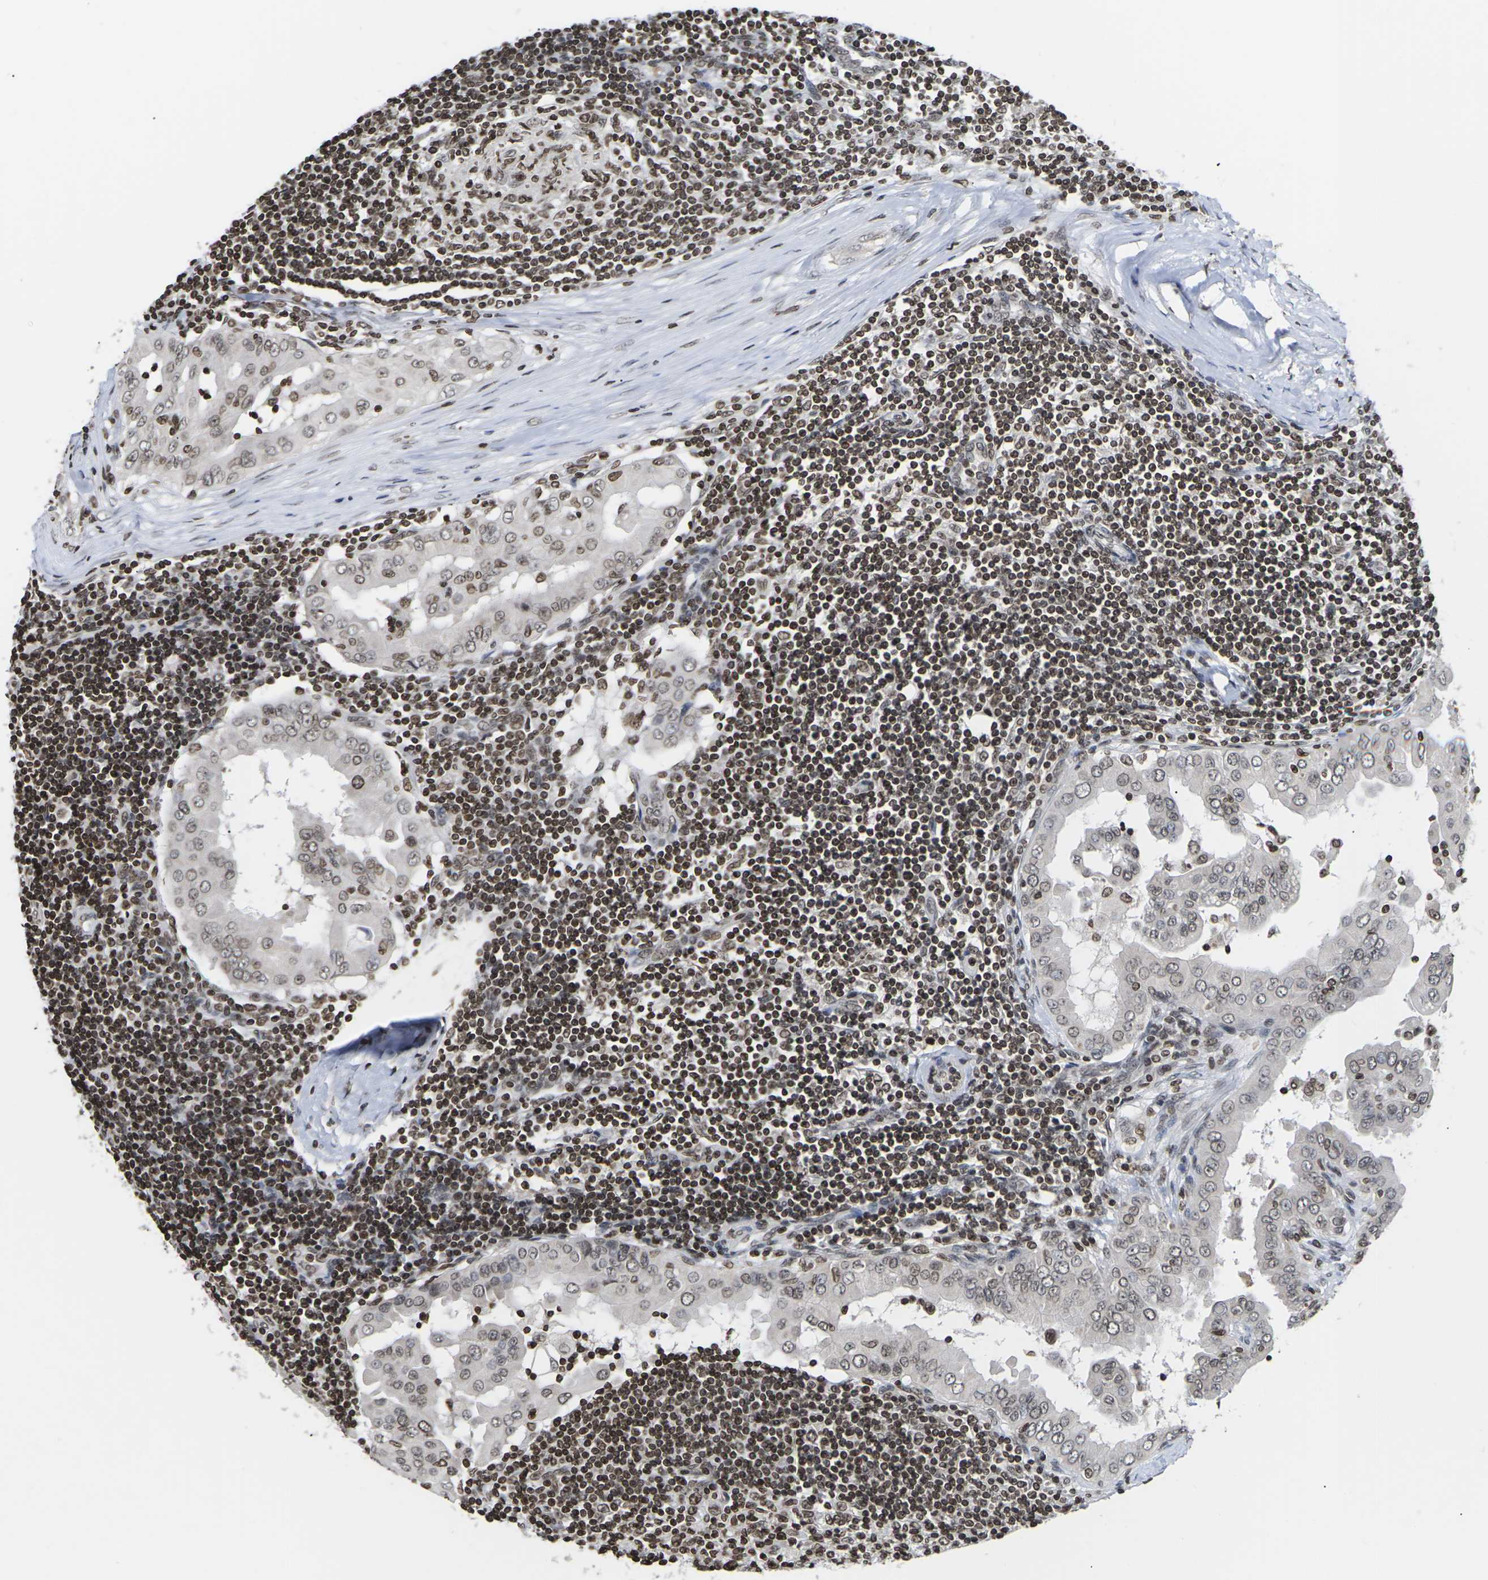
{"staining": {"intensity": "moderate", "quantity": "25%-75%", "location": "nuclear"}, "tissue": "thyroid cancer", "cell_type": "Tumor cells", "image_type": "cancer", "snomed": [{"axis": "morphology", "description": "Papillary adenocarcinoma, NOS"}, {"axis": "topography", "description": "Thyroid gland"}], "caption": "Immunohistochemistry (IHC) of human thyroid cancer (papillary adenocarcinoma) displays medium levels of moderate nuclear expression in approximately 25%-75% of tumor cells. The staining was performed using DAB to visualize the protein expression in brown, while the nuclei were stained in blue with hematoxylin (Magnification: 20x).", "gene": "ETV5", "patient": {"sex": "male", "age": 33}}